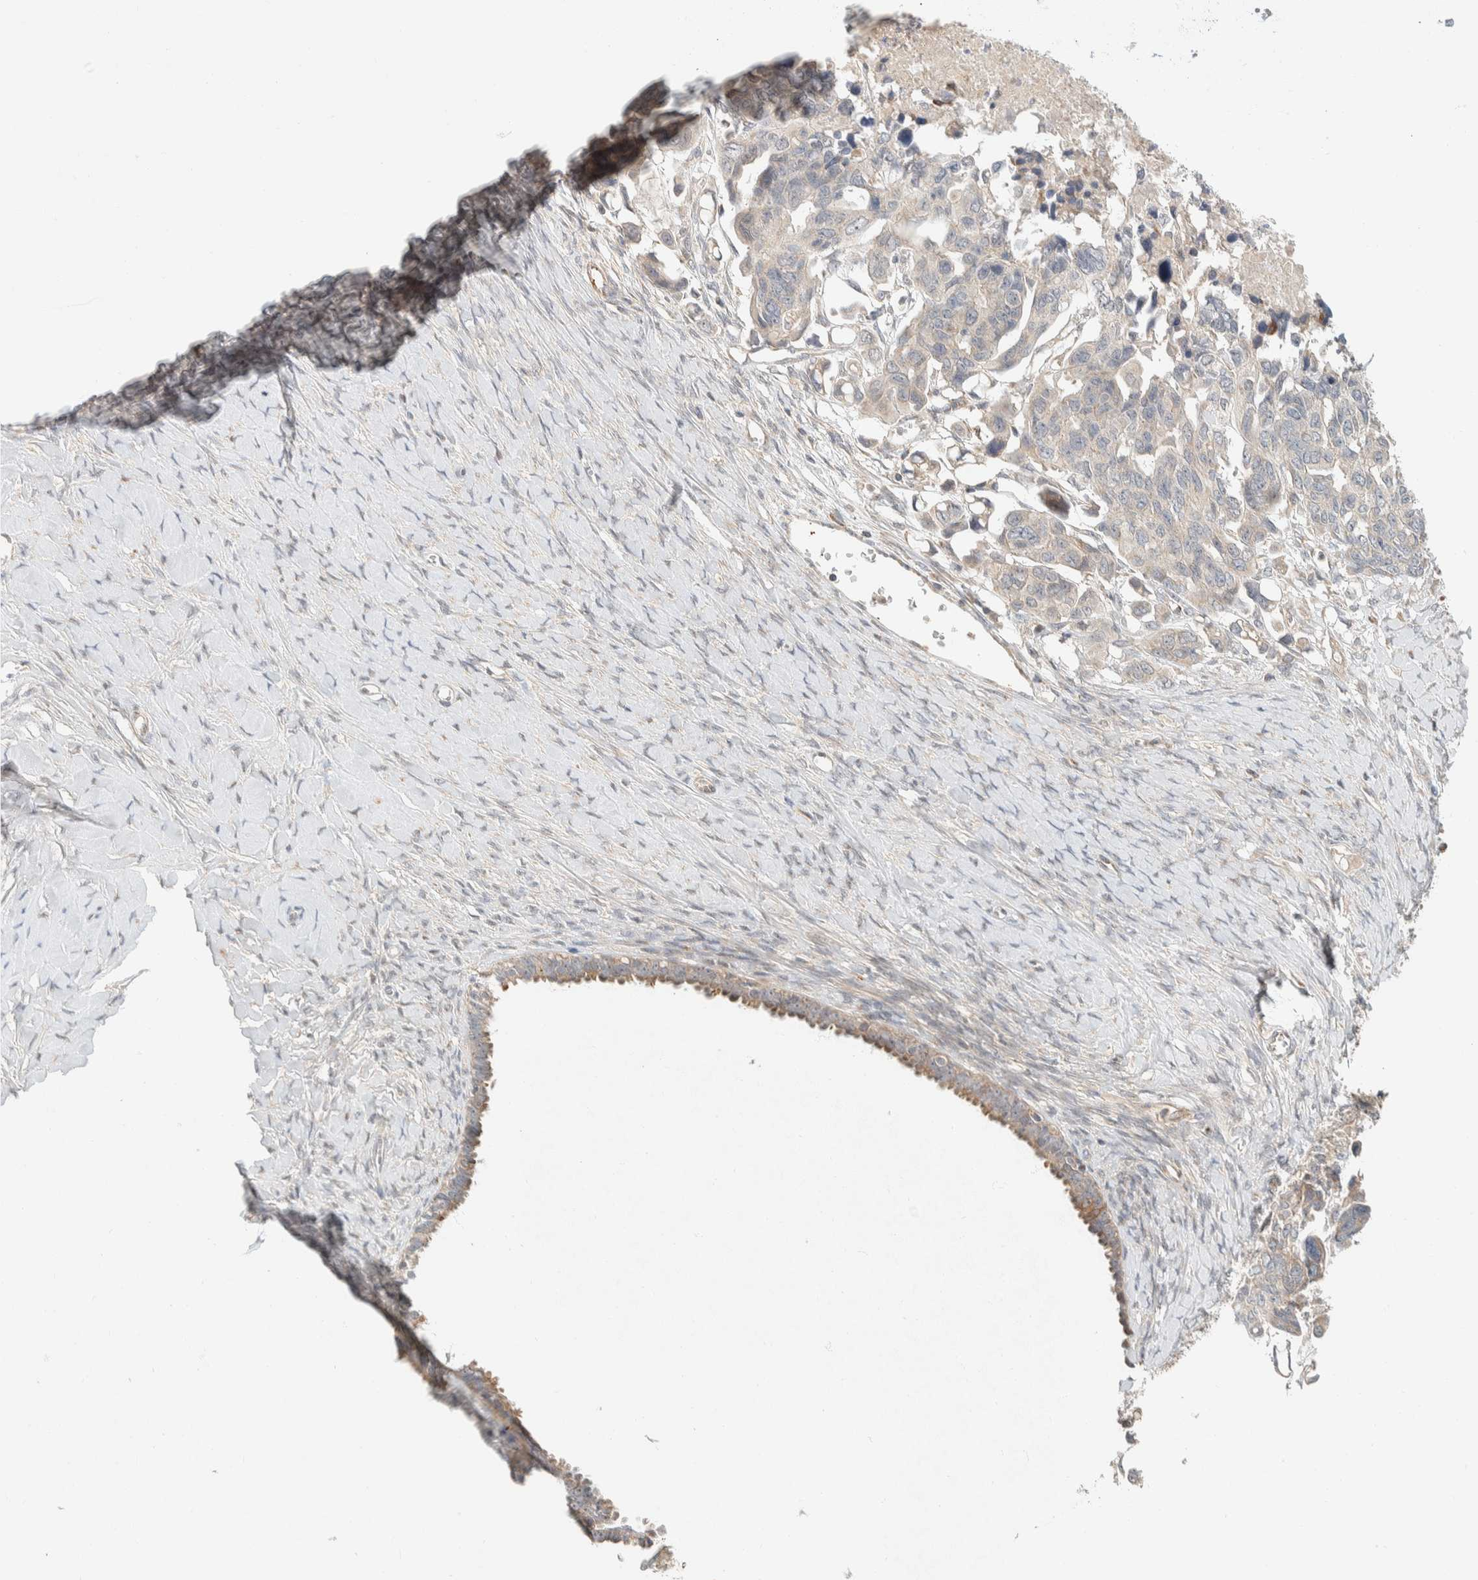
{"staining": {"intensity": "negative", "quantity": "none", "location": "none"}, "tissue": "ovarian cancer", "cell_type": "Tumor cells", "image_type": "cancer", "snomed": [{"axis": "morphology", "description": "Cystadenocarcinoma, serous, NOS"}, {"axis": "topography", "description": "Ovary"}], "caption": "A high-resolution photomicrograph shows immunohistochemistry (IHC) staining of ovarian cancer, which demonstrates no significant positivity in tumor cells. (Brightfield microscopy of DAB immunohistochemistry at high magnification).", "gene": "KIF9", "patient": {"sex": "female", "age": 79}}